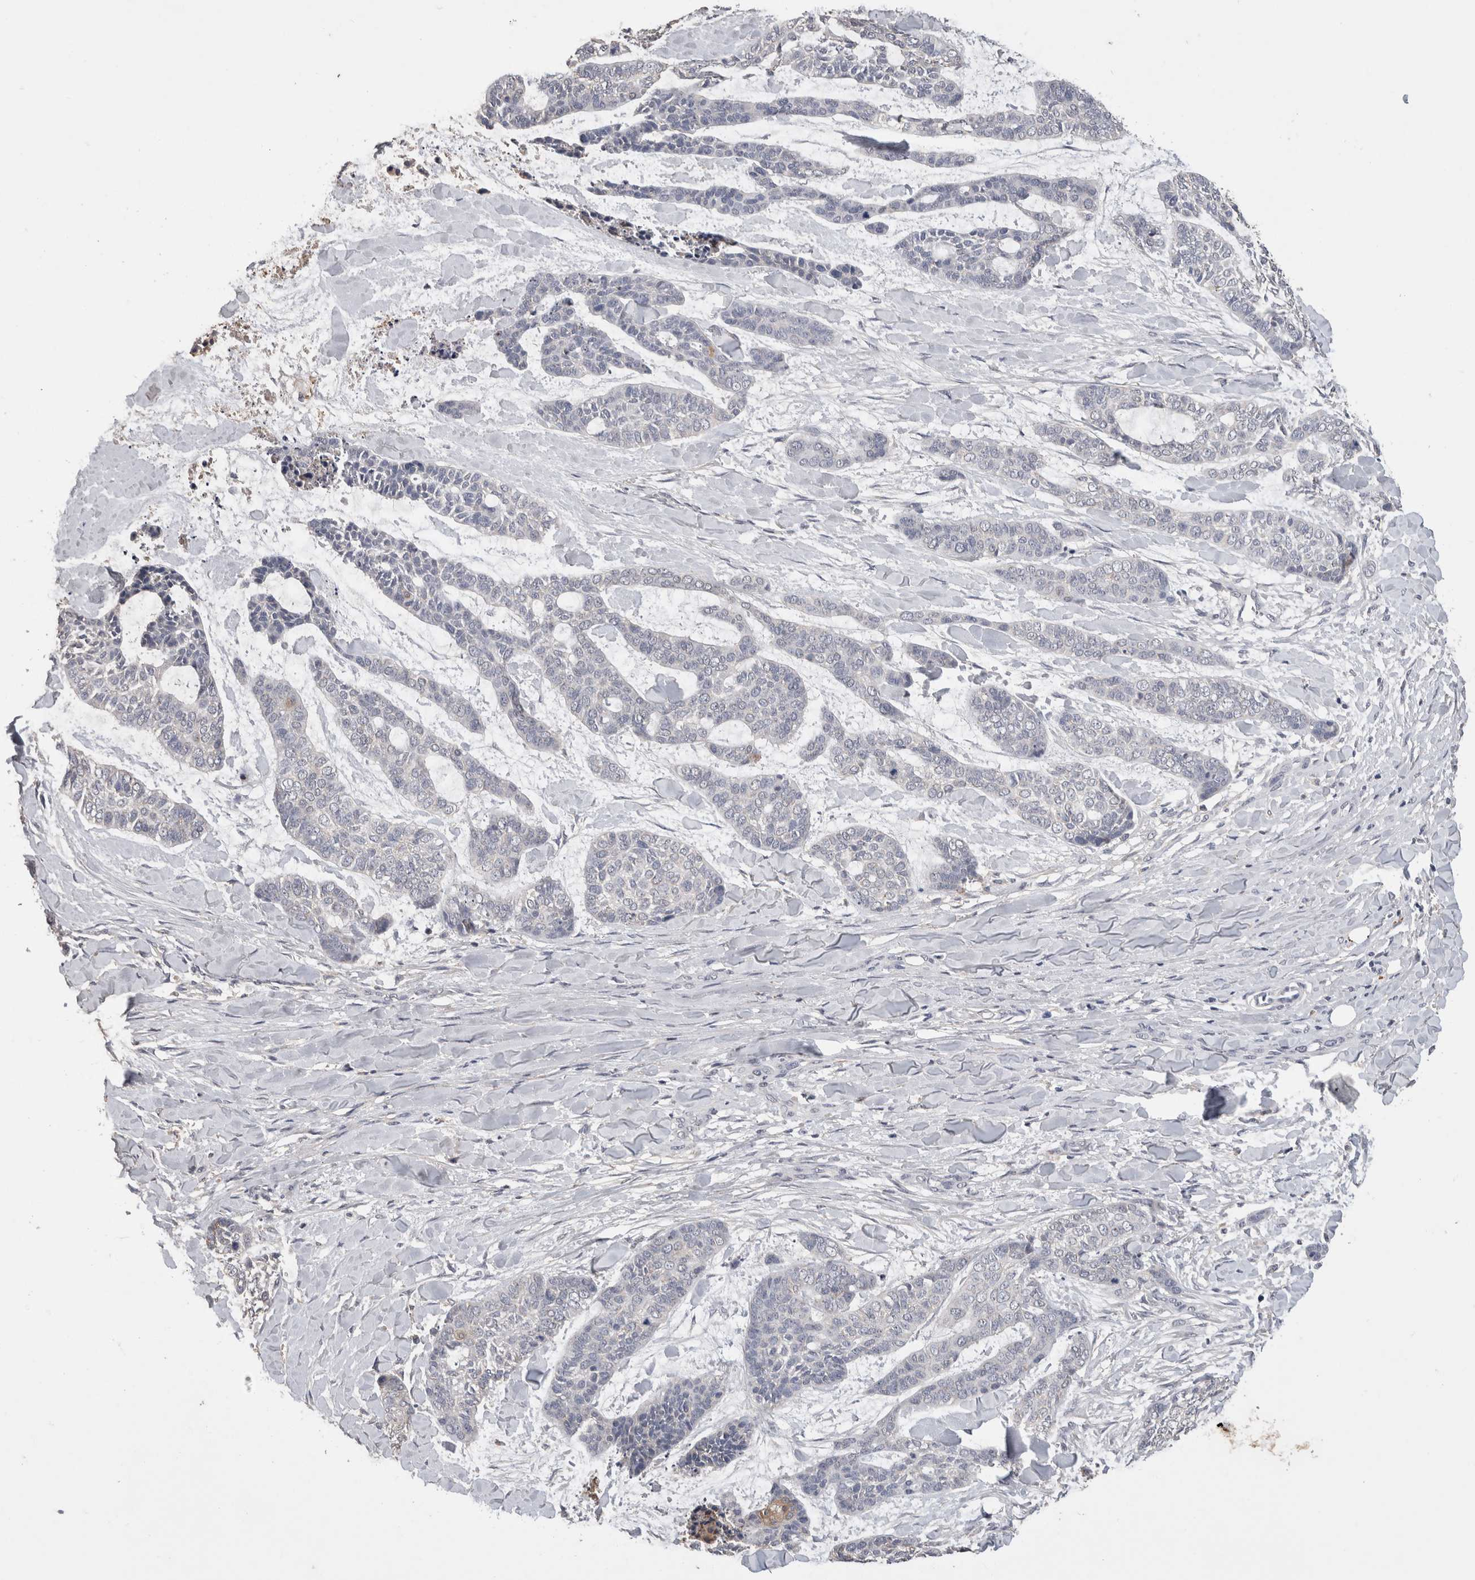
{"staining": {"intensity": "negative", "quantity": "none", "location": "none"}, "tissue": "skin cancer", "cell_type": "Tumor cells", "image_type": "cancer", "snomed": [{"axis": "morphology", "description": "Basal cell carcinoma"}, {"axis": "topography", "description": "Skin"}], "caption": "Tumor cells show no significant protein positivity in skin cancer (basal cell carcinoma).", "gene": "CNTFR", "patient": {"sex": "female", "age": 64}}